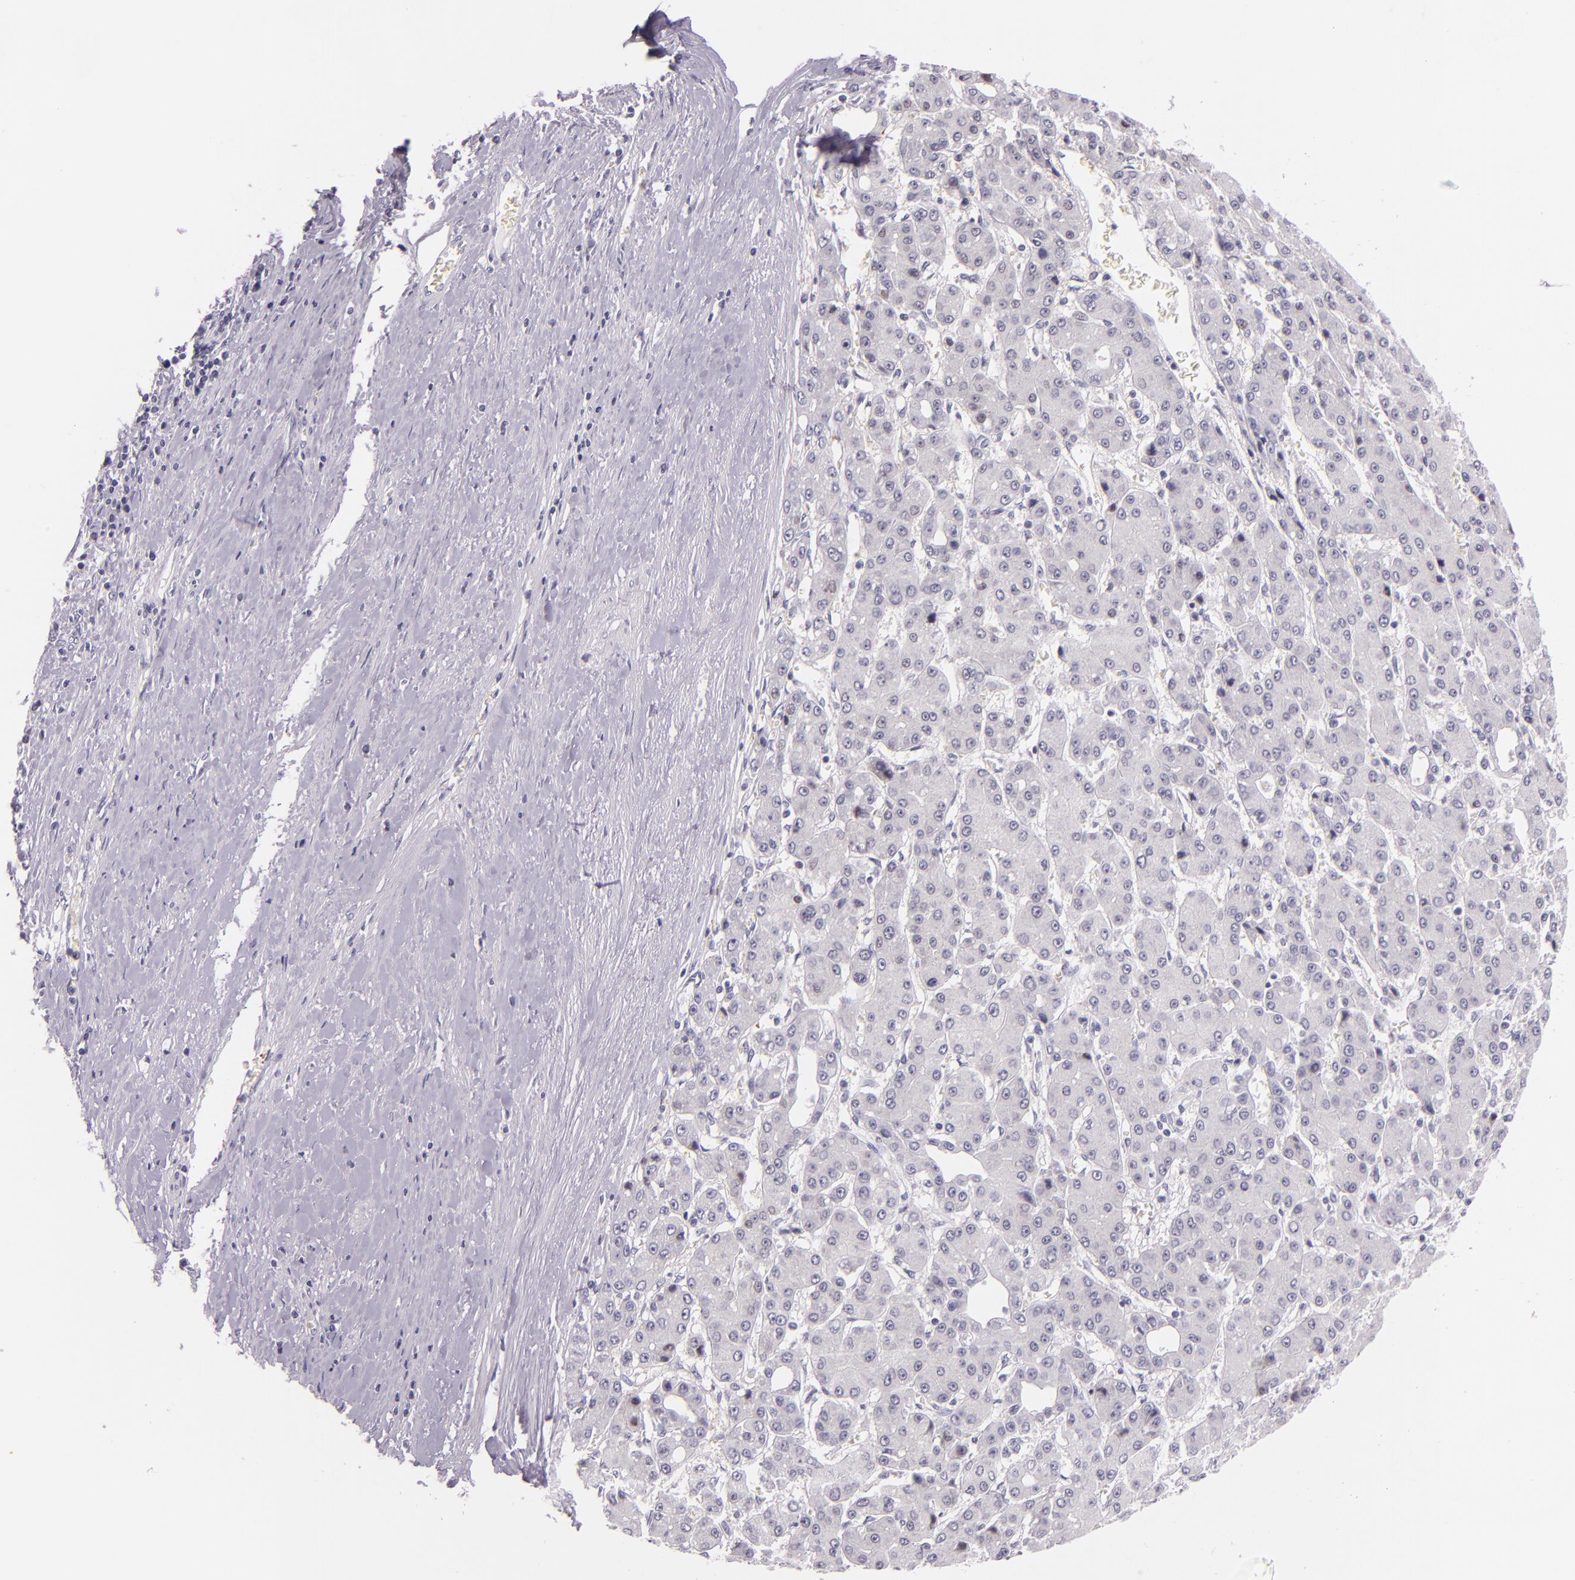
{"staining": {"intensity": "negative", "quantity": "none", "location": "none"}, "tissue": "liver cancer", "cell_type": "Tumor cells", "image_type": "cancer", "snomed": [{"axis": "morphology", "description": "Carcinoma, Hepatocellular, NOS"}, {"axis": "topography", "description": "Liver"}], "caption": "Immunohistochemistry histopathology image of human hepatocellular carcinoma (liver) stained for a protein (brown), which displays no positivity in tumor cells.", "gene": "HSP90AA1", "patient": {"sex": "male", "age": 69}}